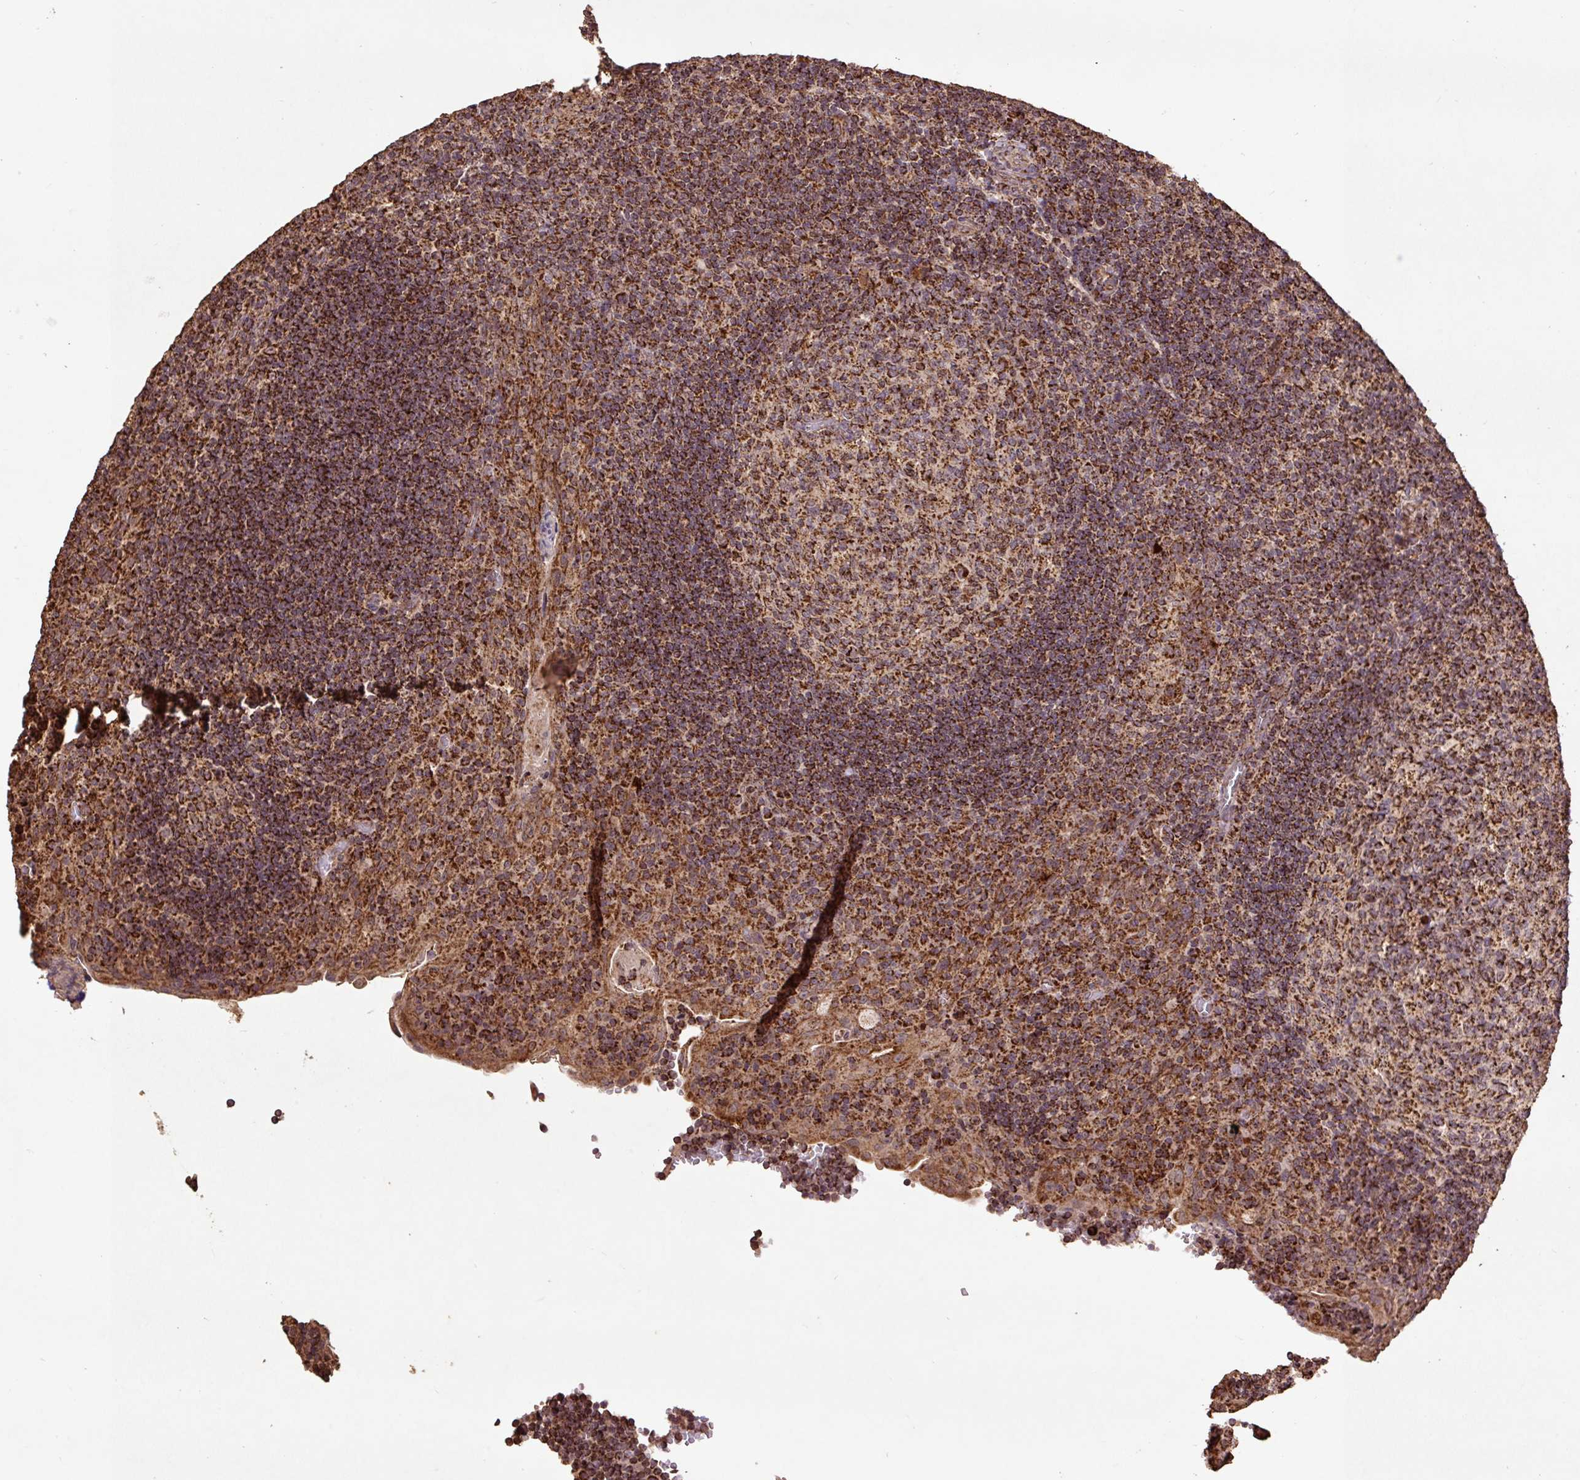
{"staining": {"intensity": "strong", "quantity": ">75%", "location": "cytoplasmic/membranous"}, "tissue": "tonsil", "cell_type": "Germinal center cells", "image_type": "normal", "snomed": [{"axis": "morphology", "description": "Normal tissue, NOS"}, {"axis": "topography", "description": "Tonsil"}], "caption": "A brown stain labels strong cytoplasmic/membranous positivity of a protein in germinal center cells of unremarkable tonsil.", "gene": "ATP5F1A", "patient": {"sex": "male", "age": 17}}